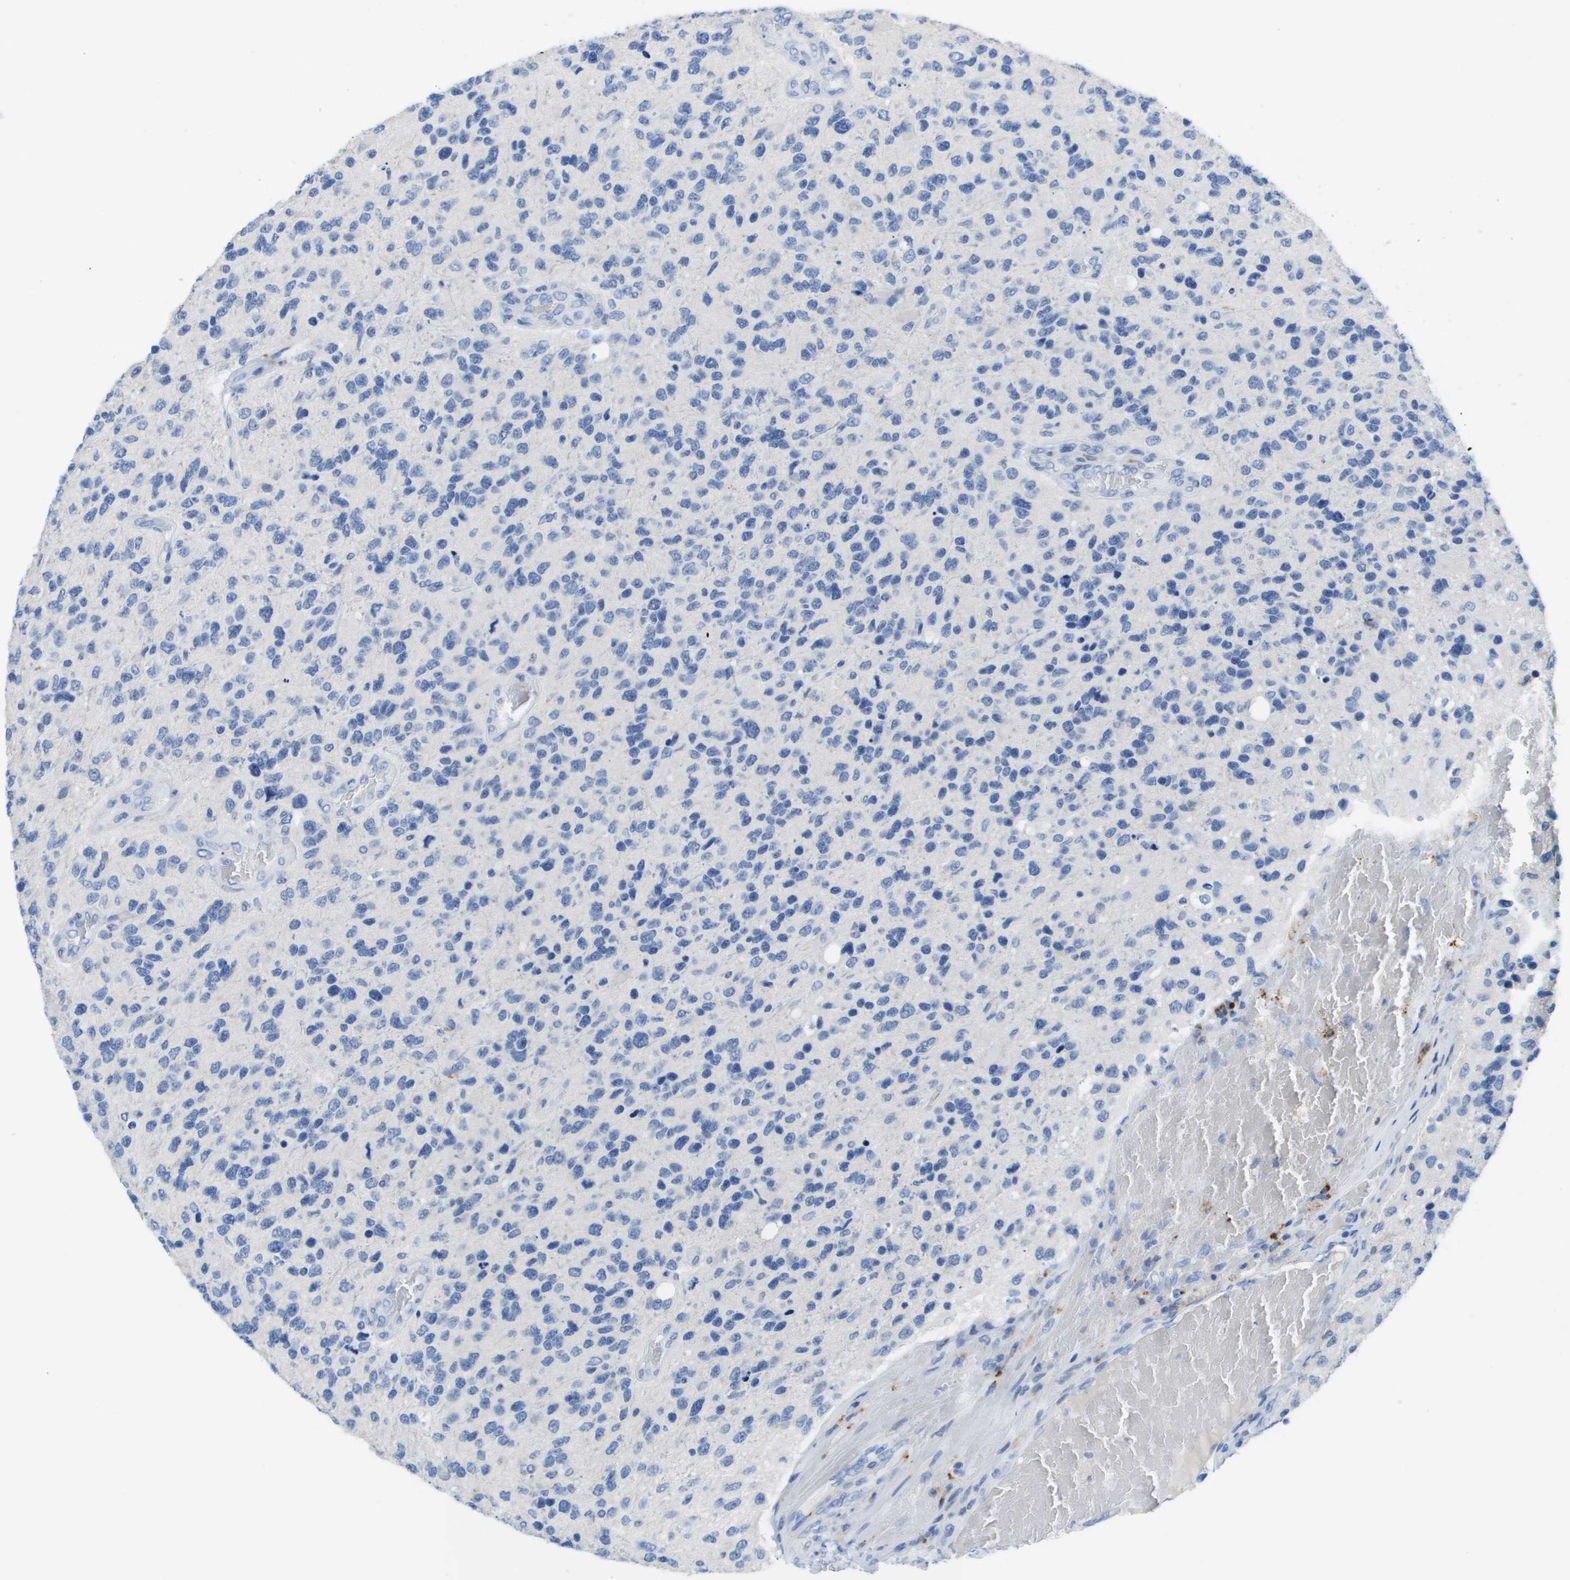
{"staining": {"intensity": "negative", "quantity": "none", "location": "none"}, "tissue": "glioma", "cell_type": "Tumor cells", "image_type": "cancer", "snomed": [{"axis": "morphology", "description": "Glioma, malignant, High grade"}, {"axis": "topography", "description": "Brain"}], "caption": "Immunohistochemistry of human malignant glioma (high-grade) reveals no expression in tumor cells.", "gene": "MS4A1", "patient": {"sex": "female", "age": 58}}